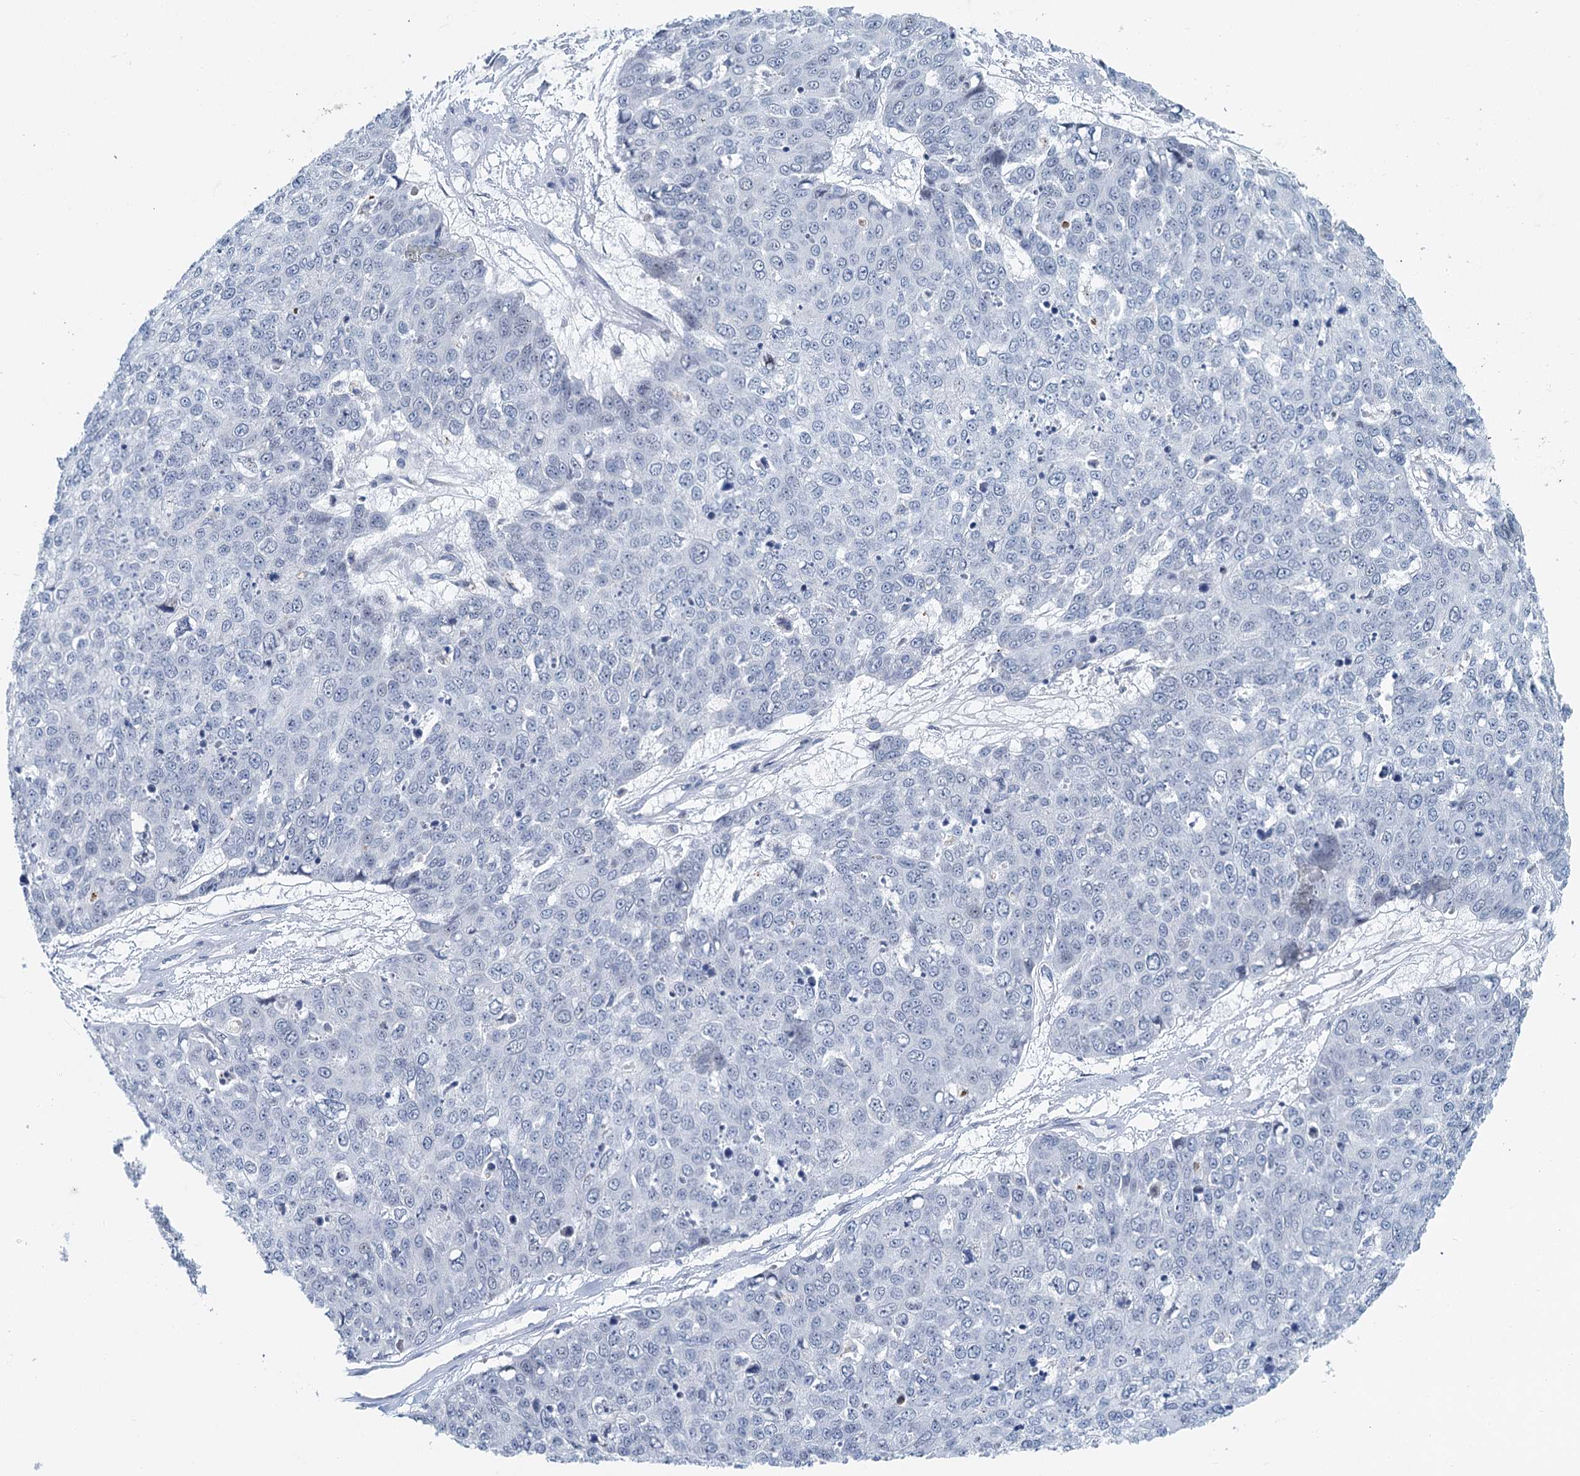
{"staining": {"intensity": "negative", "quantity": "none", "location": "none"}, "tissue": "skin cancer", "cell_type": "Tumor cells", "image_type": "cancer", "snomed": [{"axis": "morphology", "description": "Squamous cell carcinoma, NOS"}, {"axis": "topography", "description": "Skin"}], "caption": "There is no significant expression in tumor cells of squamous cell carcinoma (skin). (IHC, brightfield microscopy, high magnification).", "gene": "ZNF527", "patient": {"sex": "female", "age": 44}}